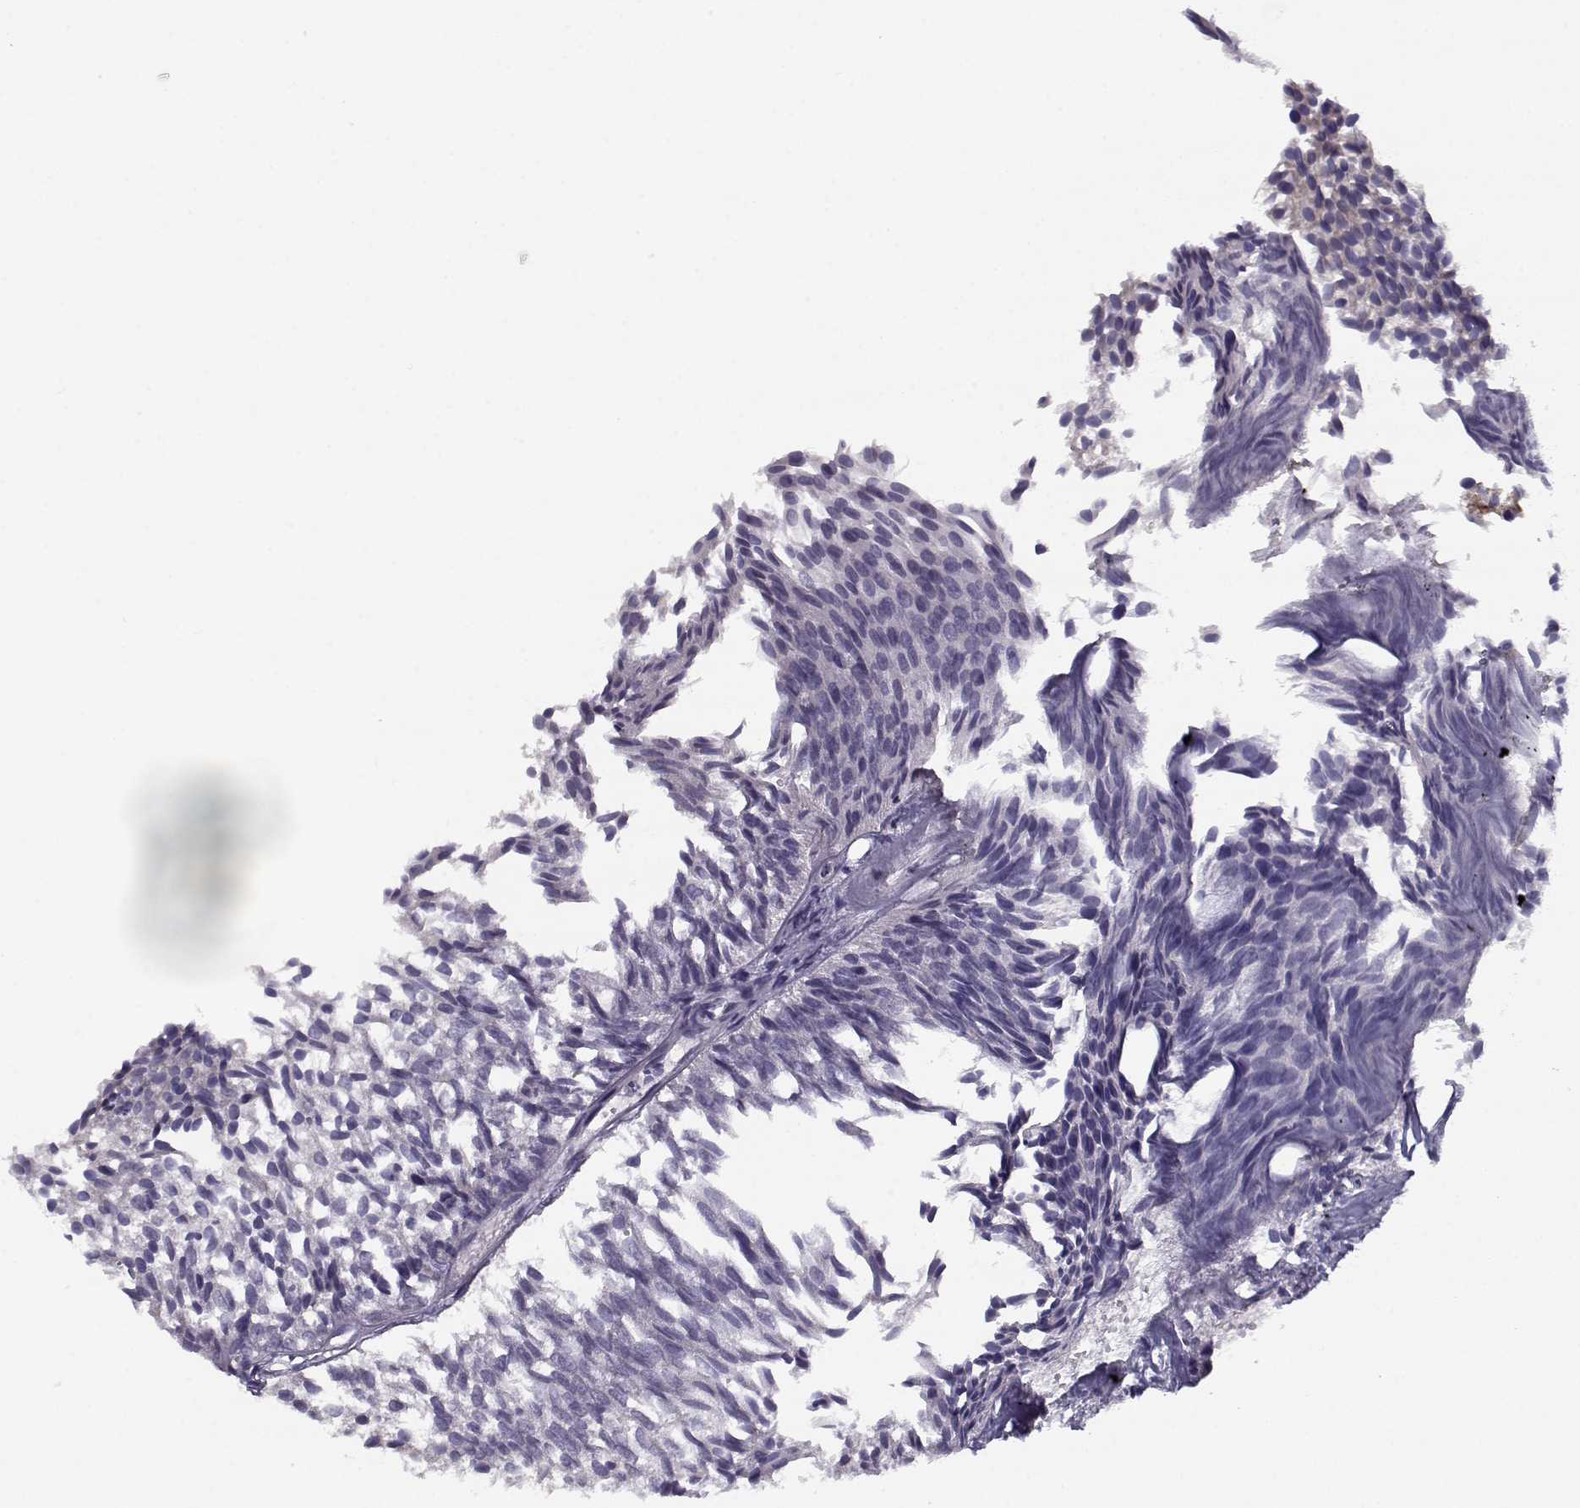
{"staining": {"intensity": "negative", "quantity": "none", "location": "none"}, "tissue": "urothelial cancer", "cell_type": "Tumor cells", "image_type": "cancer", "snomed": [{"axis": "morphology", "description": "Urothelial carcinoma, Low grade"}, {"axis": "topography", "description": "Urinary bladder"}], "caption": "The micrograph demonstrates no staining of tumor cells in urothelial carcinoma (low-grade).", "gene": "DDX25", "patient": {"sex": "male", "age": 63}}